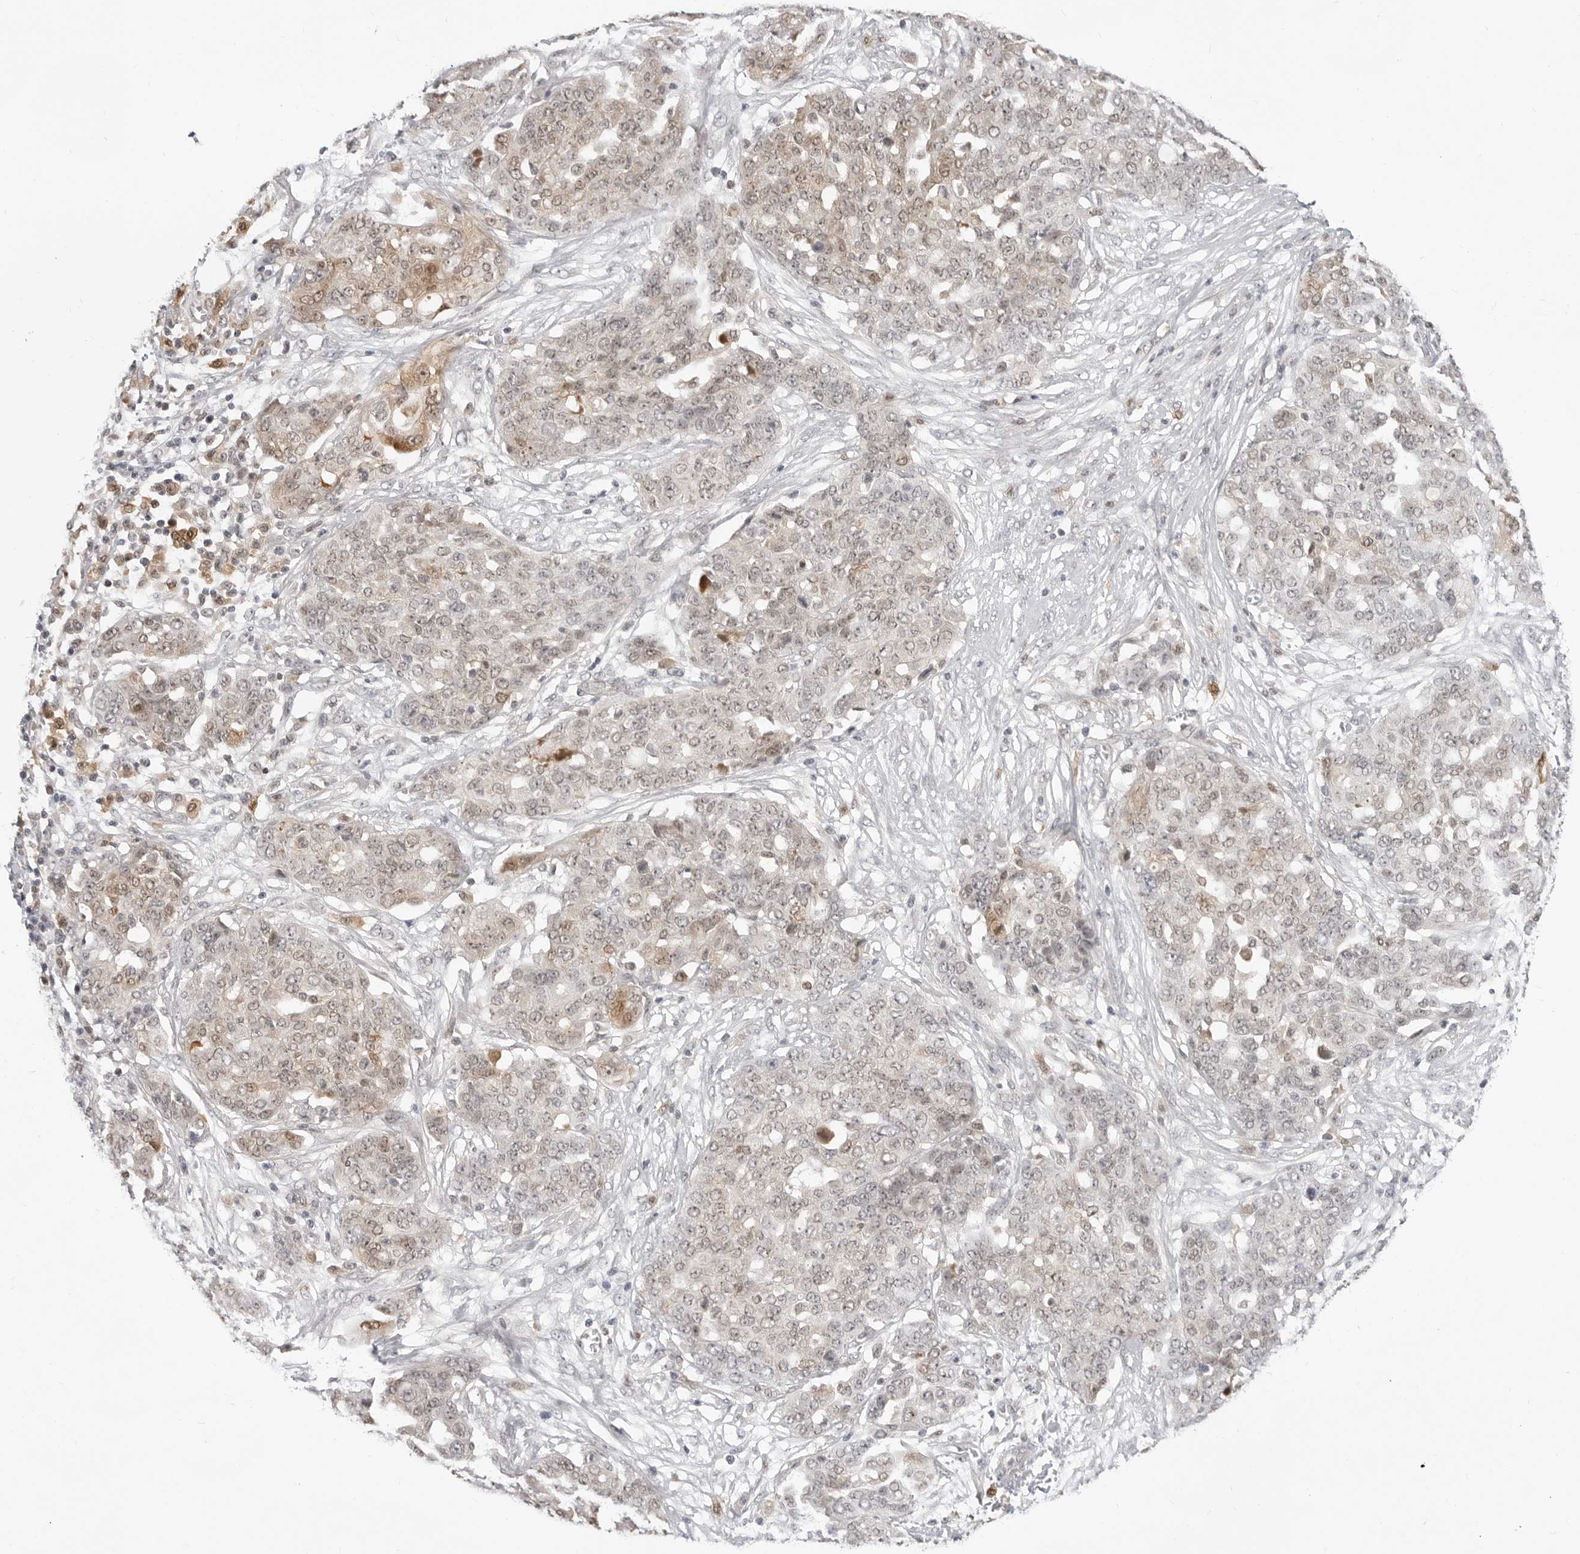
{"staining": {"intensity": "weak", "quantity": ">75%", "location": "cytoplasmic/membranous,nuclear"}, "tissue": "ovarian cancer", "cell_type": "Tumor cells", "image_type": "cancer", "snomed": [{"axis": "morphology", "description": "Cystadenocarcinoma, serous, NOS"}, {"axis": "topography", "description": "Soft tissue"}, {"axis": "topography", "description": "Ovary"}], "caption": "A brown stain highlights weak cytoplasmic/membranous and nuclear expression of a protein in human ovarian cancer (serous cystadenocarcinoma) tumor cells.", "gene": "SRGAP2", "patient": {"sex": "female", "age": 57}}